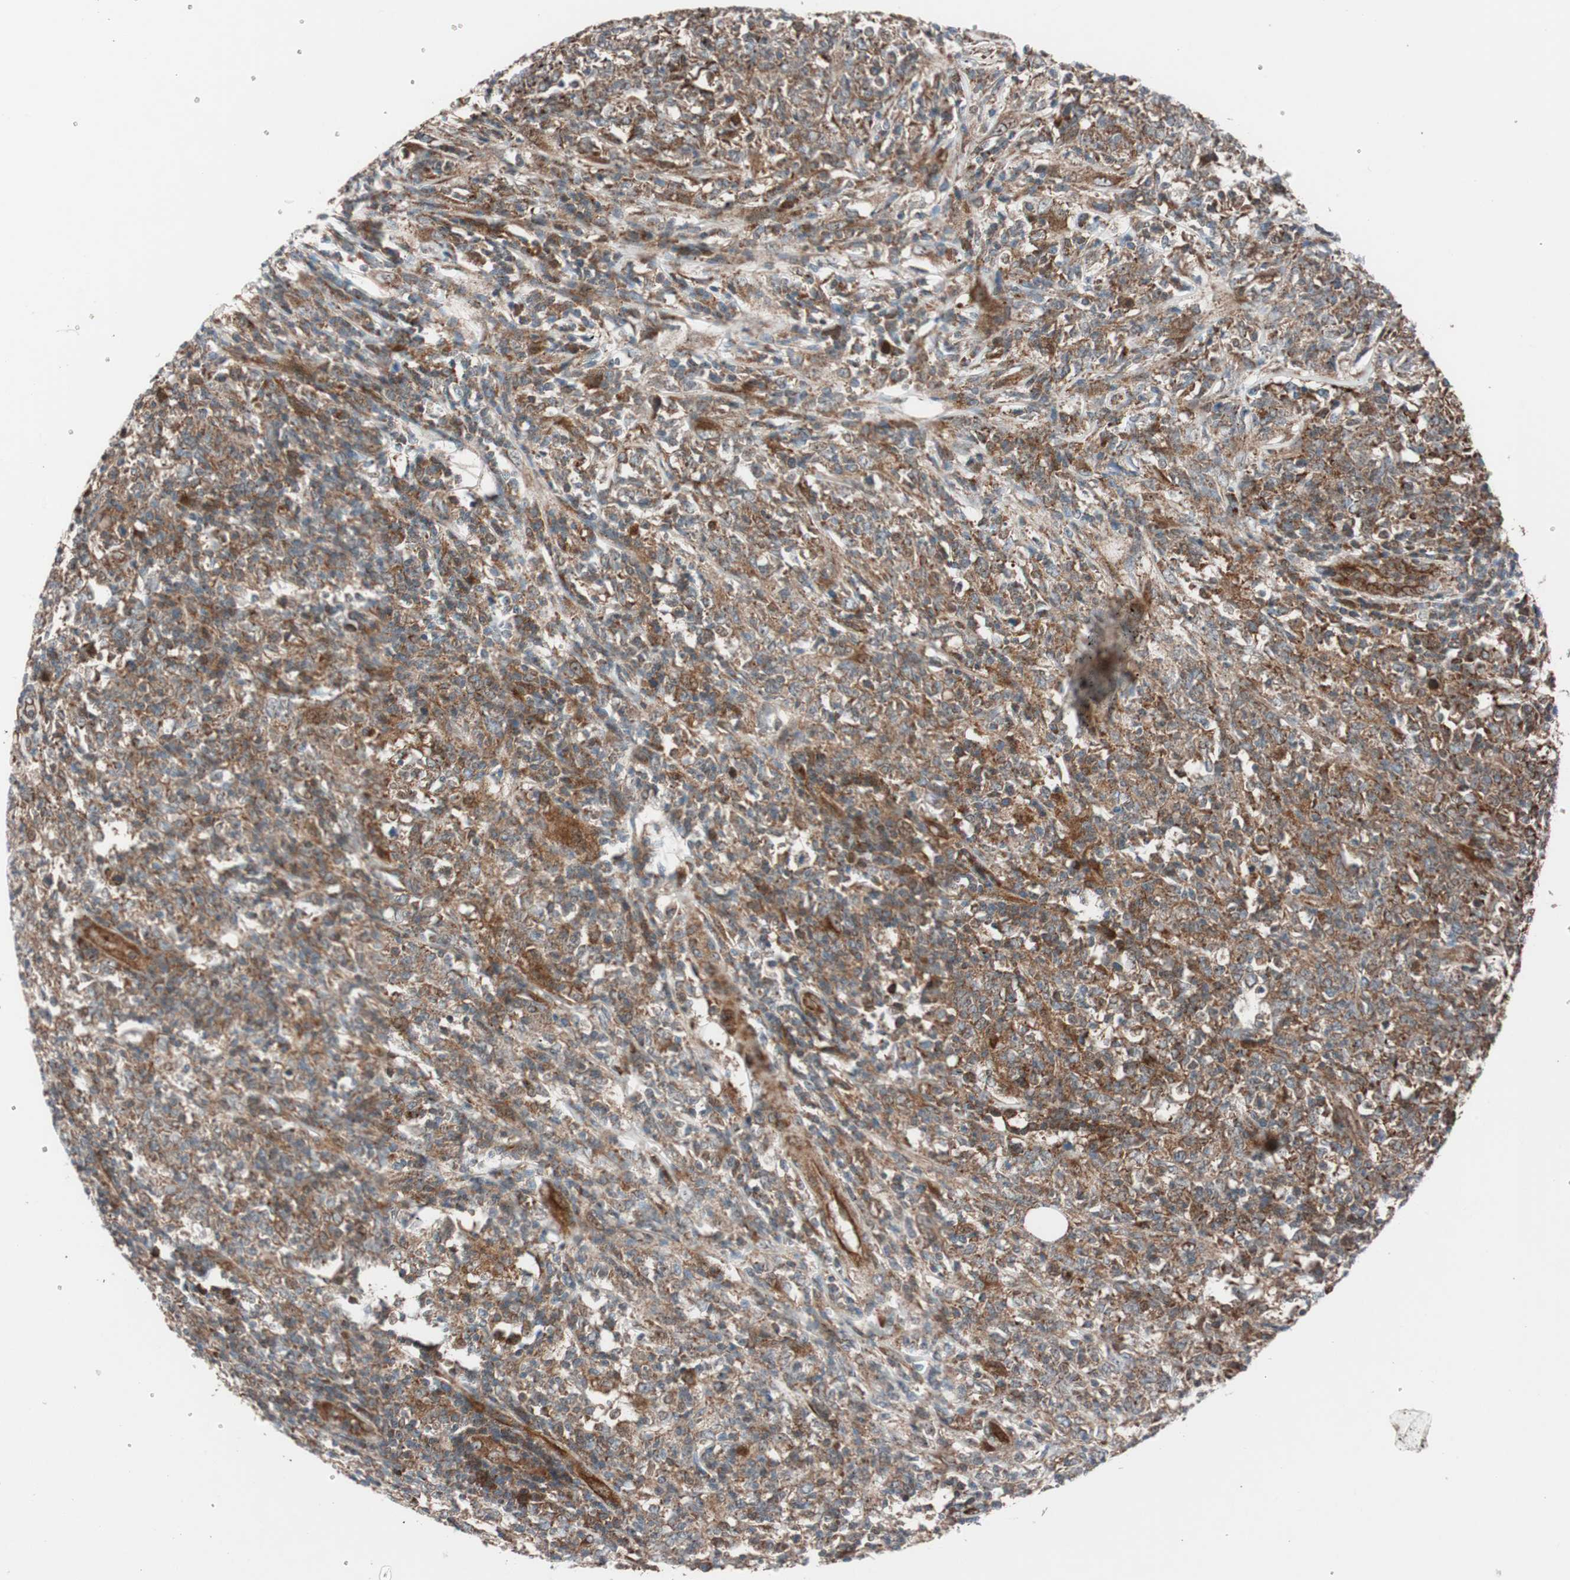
{"staining": {"intensity": "moderate", "quantity": ">75%", "location": "cytoplasmic/membranous"}, "tissue": "lymphoma", "cell_type": "Tumor cells", "image_type": "cancer", "snomed": [{"axis": "morphology", "description": "Malignant lymphoma, non-Hodgkin's type, High grade"}, {"axis": "topography", "description": "Lymph node"}], "caption": "Lymphoma stained with a brown dye shows moderate cytoplasmic/membranous positive staining in approximately >75% of tumor cells.", "gene": "CCL14", "patient": {"sex": "female", "age": 84}}